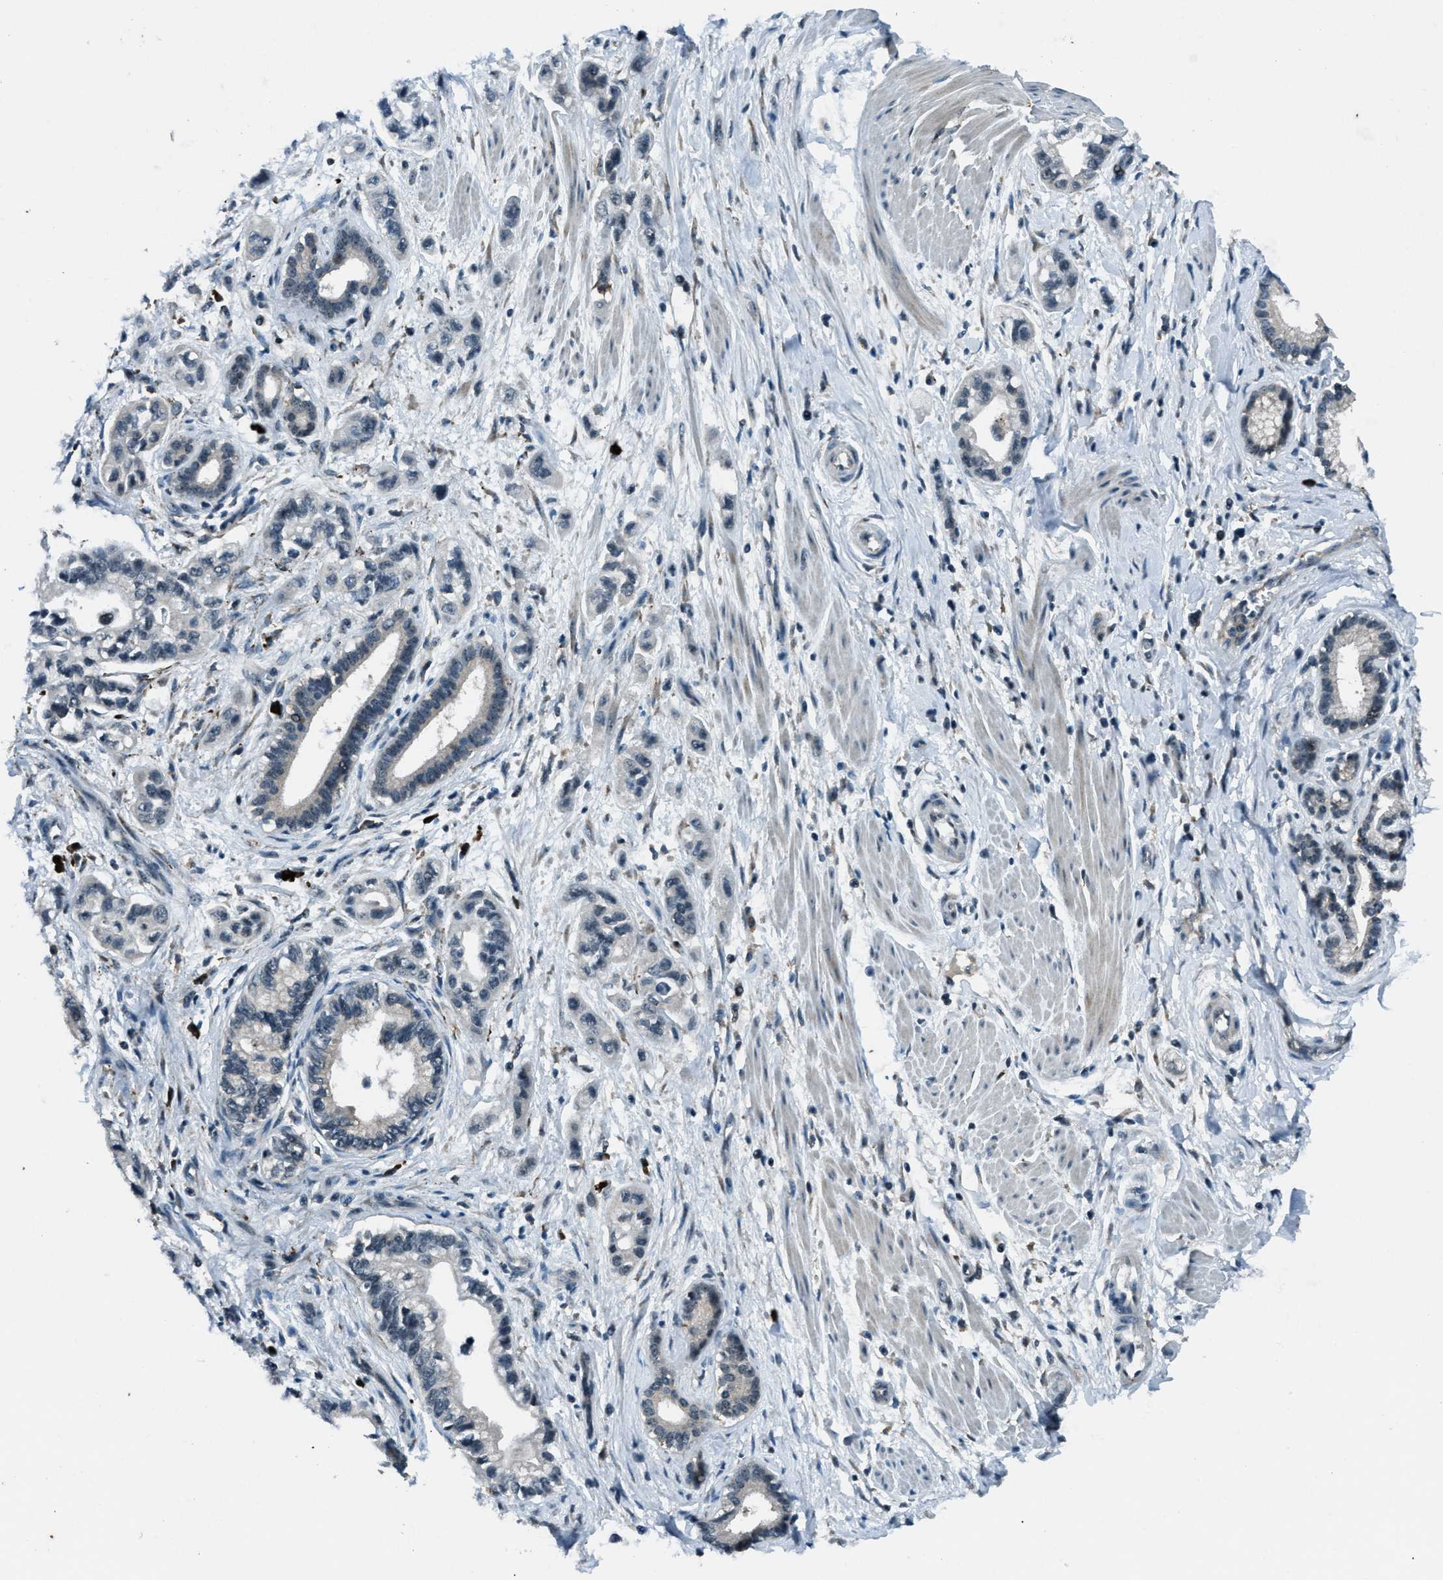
{"staining": {"intensity": "negative", "quantity": "none", "location": "none"}, "tissue": "pancreatic cancer", "cell_type": "Tumor cells", "image_type": "cancer", "snomed": [{"axis": "morphology", "description": "Adenocarcinoma, NOS"}, {"axis": "topography", "description": "Pancreas"}], "caption": "DAB (3,3'-diaminobenzidine) immunohistochemical staining of pancreatic cancer displays no significant expression in tumor cells.", "gene": "ACTL9", "patient": {"sex": "male", "age": 74}}